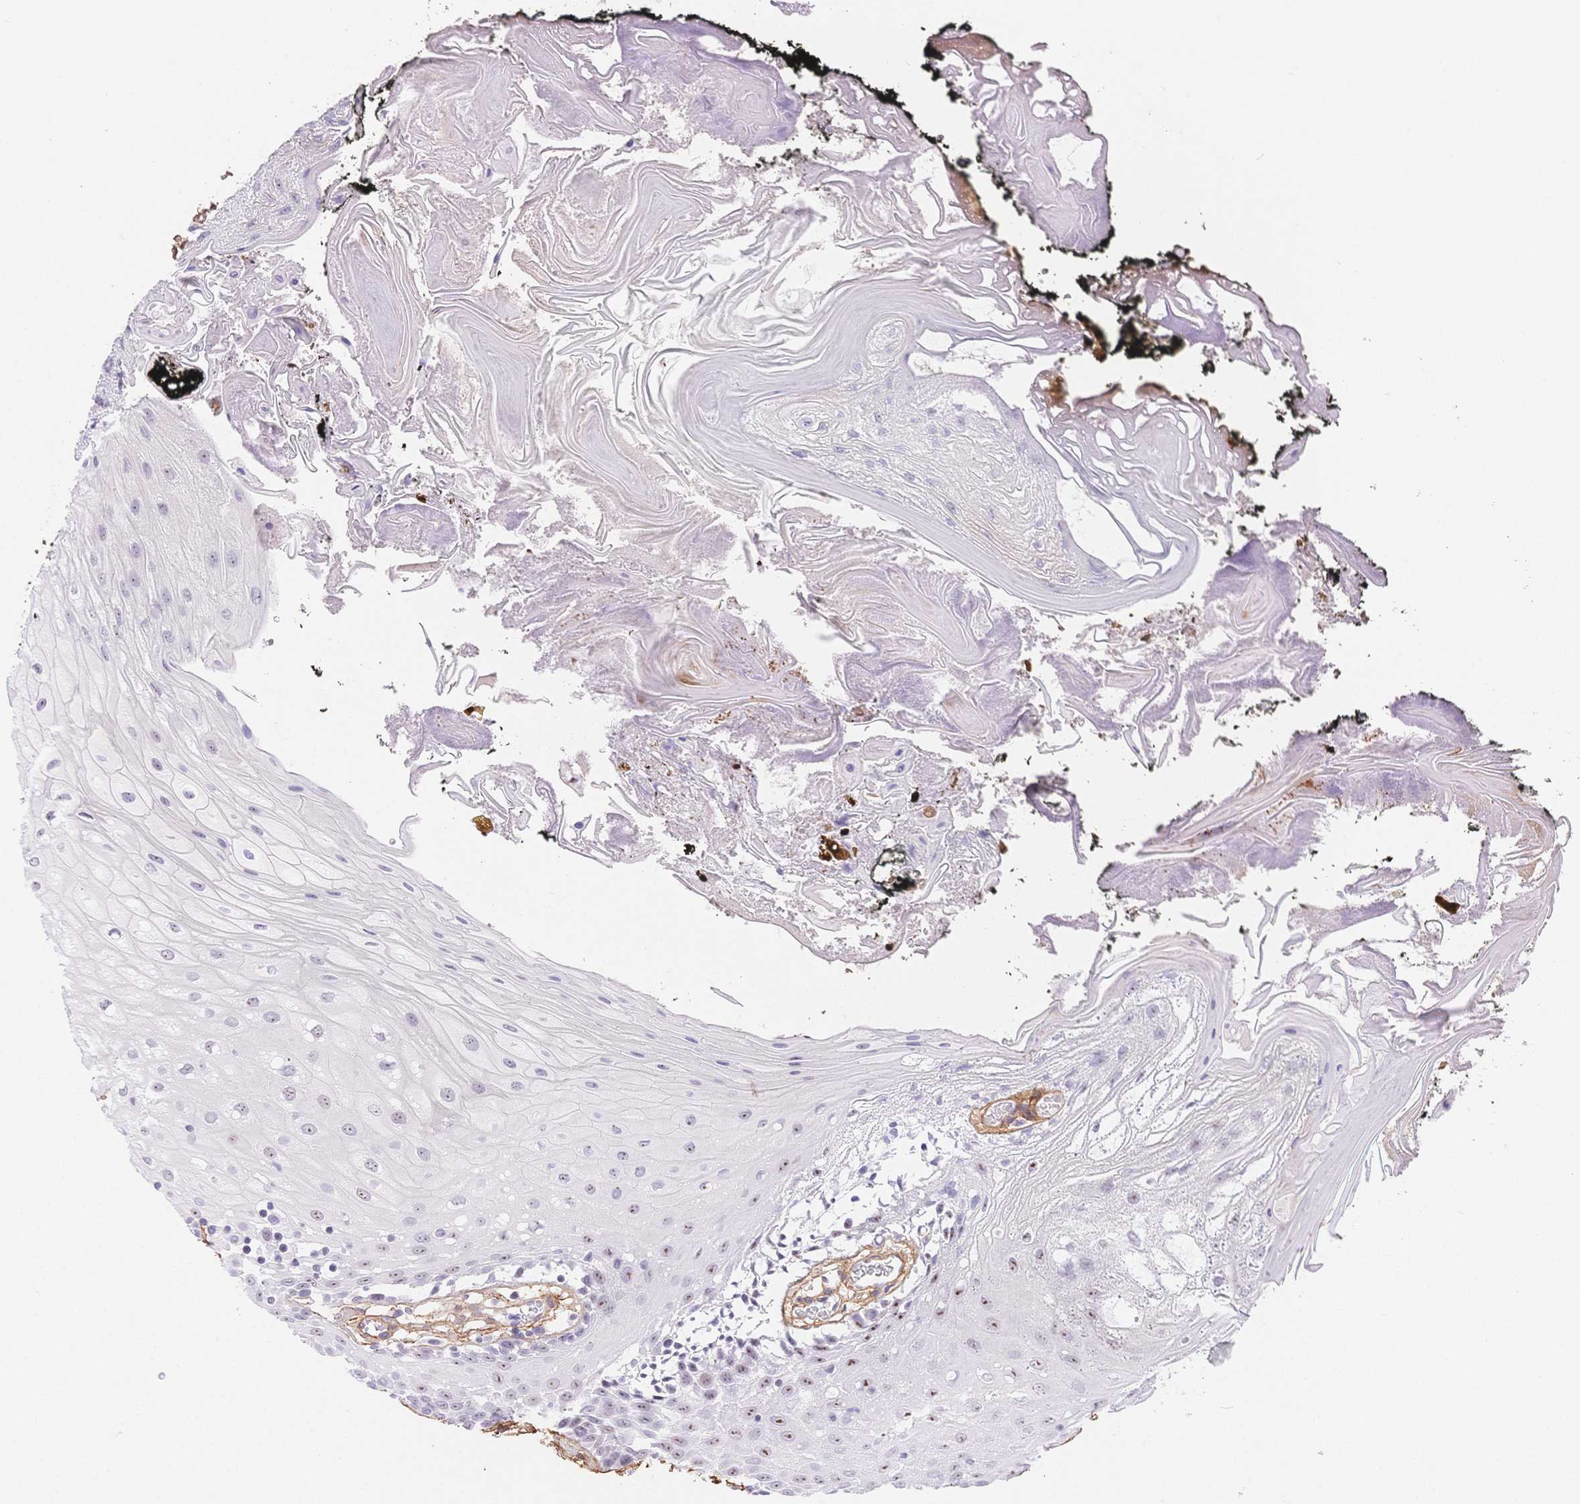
{"staining": {"intensity": "moderate", "quantity": "<25%", "location": "nuclear"}, "tissue": "oral mucosa", "cell_type": "Squamous epithelial cells", "image_type": "normal", "snomed": [{"axis": "morphology", "description": "Normal tissue, NOS"}, {"axis": "morphology", "description": "Squamous cell carcinoma, NOS"}, {"axis": "topography", "description": "Oral tissue"}, {"axis": "topography", "description": "Head-Neck"}], "caption": "IHC of benign oral mucosa shows low levels of moderate nuclear positivity in approximately <25% of squamous epithelial cells. (Stains: DAB (3,3'-diaminobenzidine) in brown, nuclei in blue, Microscopy: brightfield microscopy at high magnification).", "gene": "PDZD2", "patient": {"sex": "male", "age": 69}}